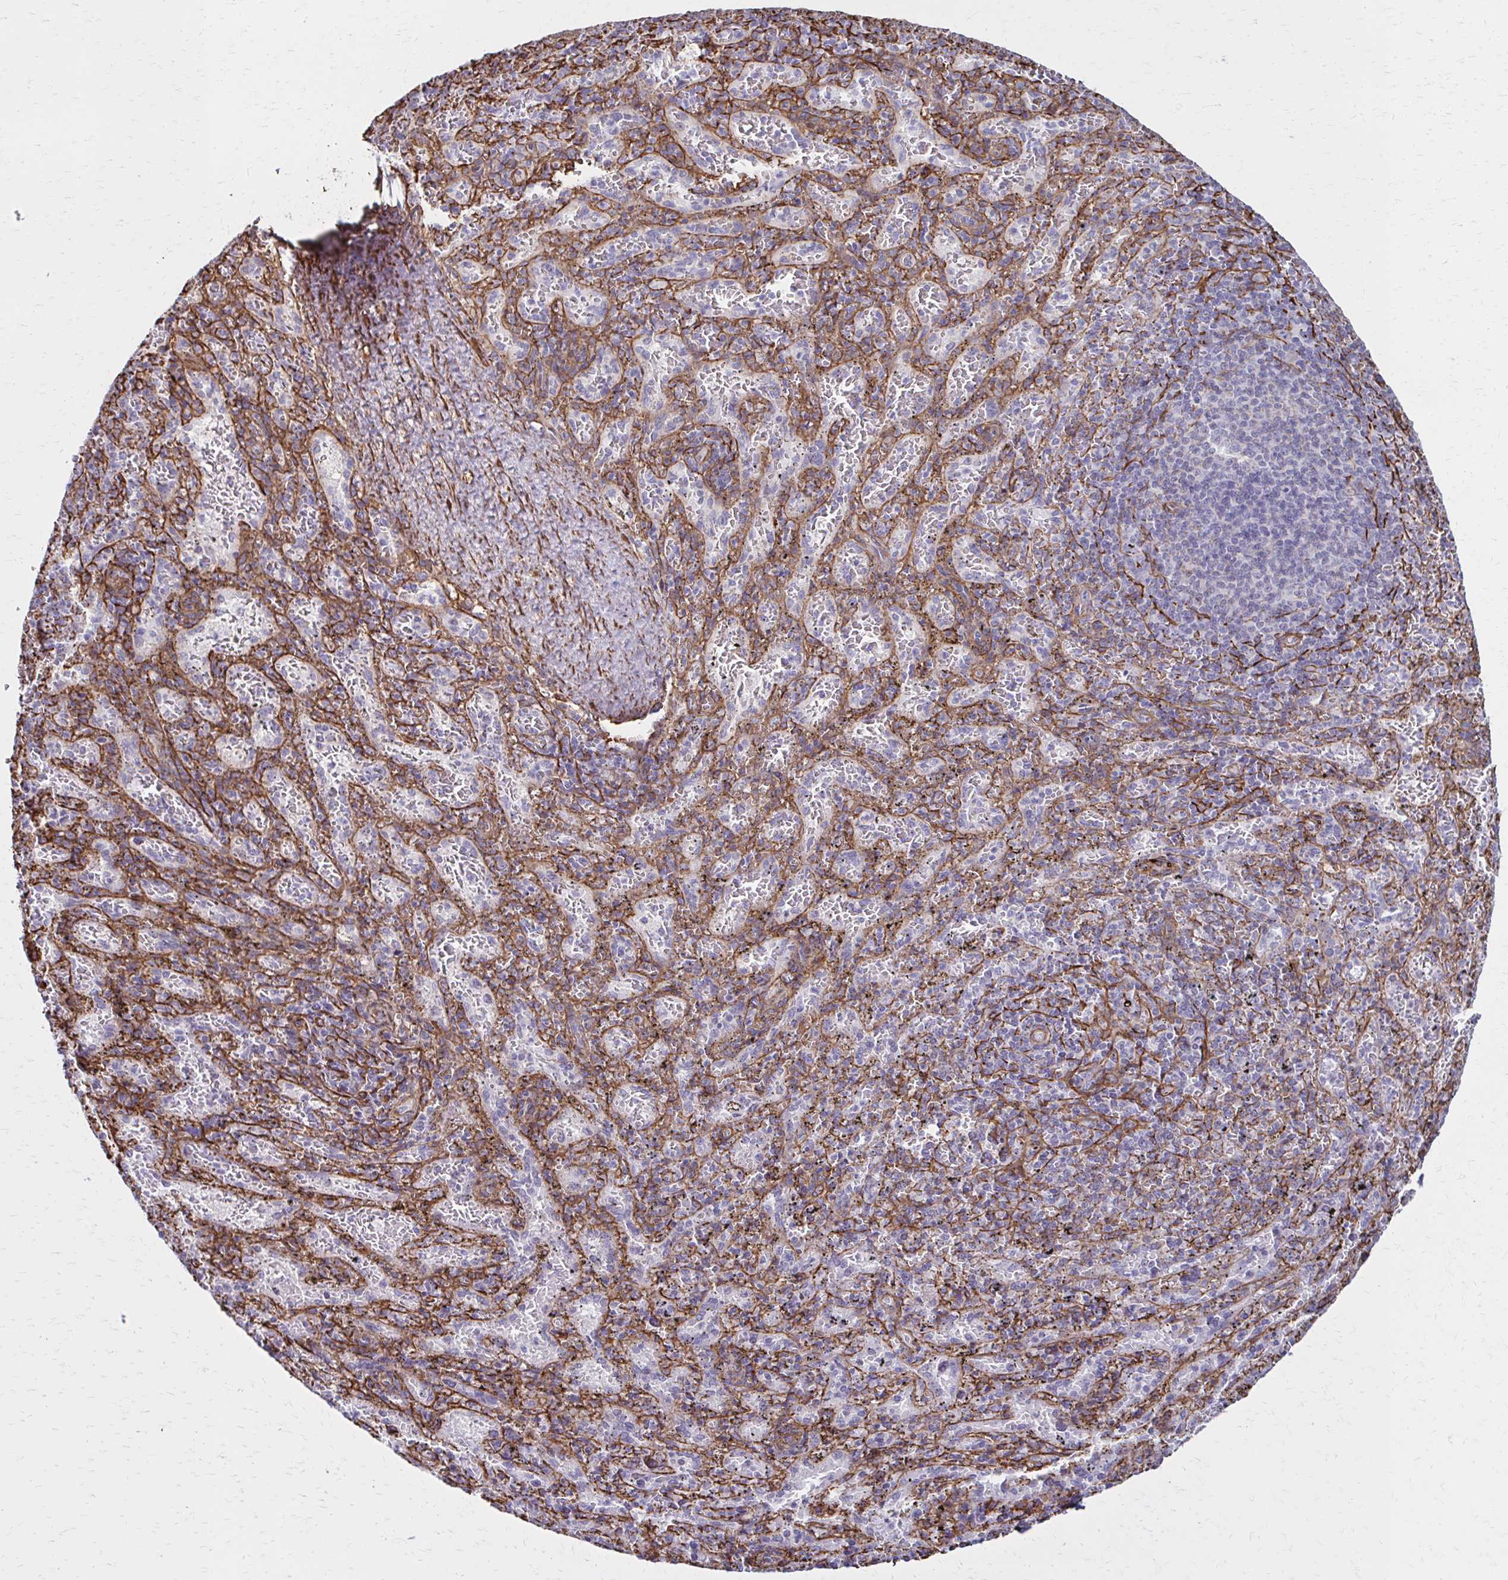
{"staining": {"intensity": "negative", "quantity": "none", "location": "none"}, "tissue": "spleen", "cell_type": "Cells in red pulp", "image_type": "normal", "snomed": [{"axis": "morphology", "description": "Normal tissue, NOS"}, {"axis": "topography", "description": "Spleen"}], "caption": "IHC histopathology image of normal spleen stained for a protein (brown), which reveals no expression in cells in red pulp.", "gene": "TIMMDC1", "patient": {"sex": "male", "age": 57}}